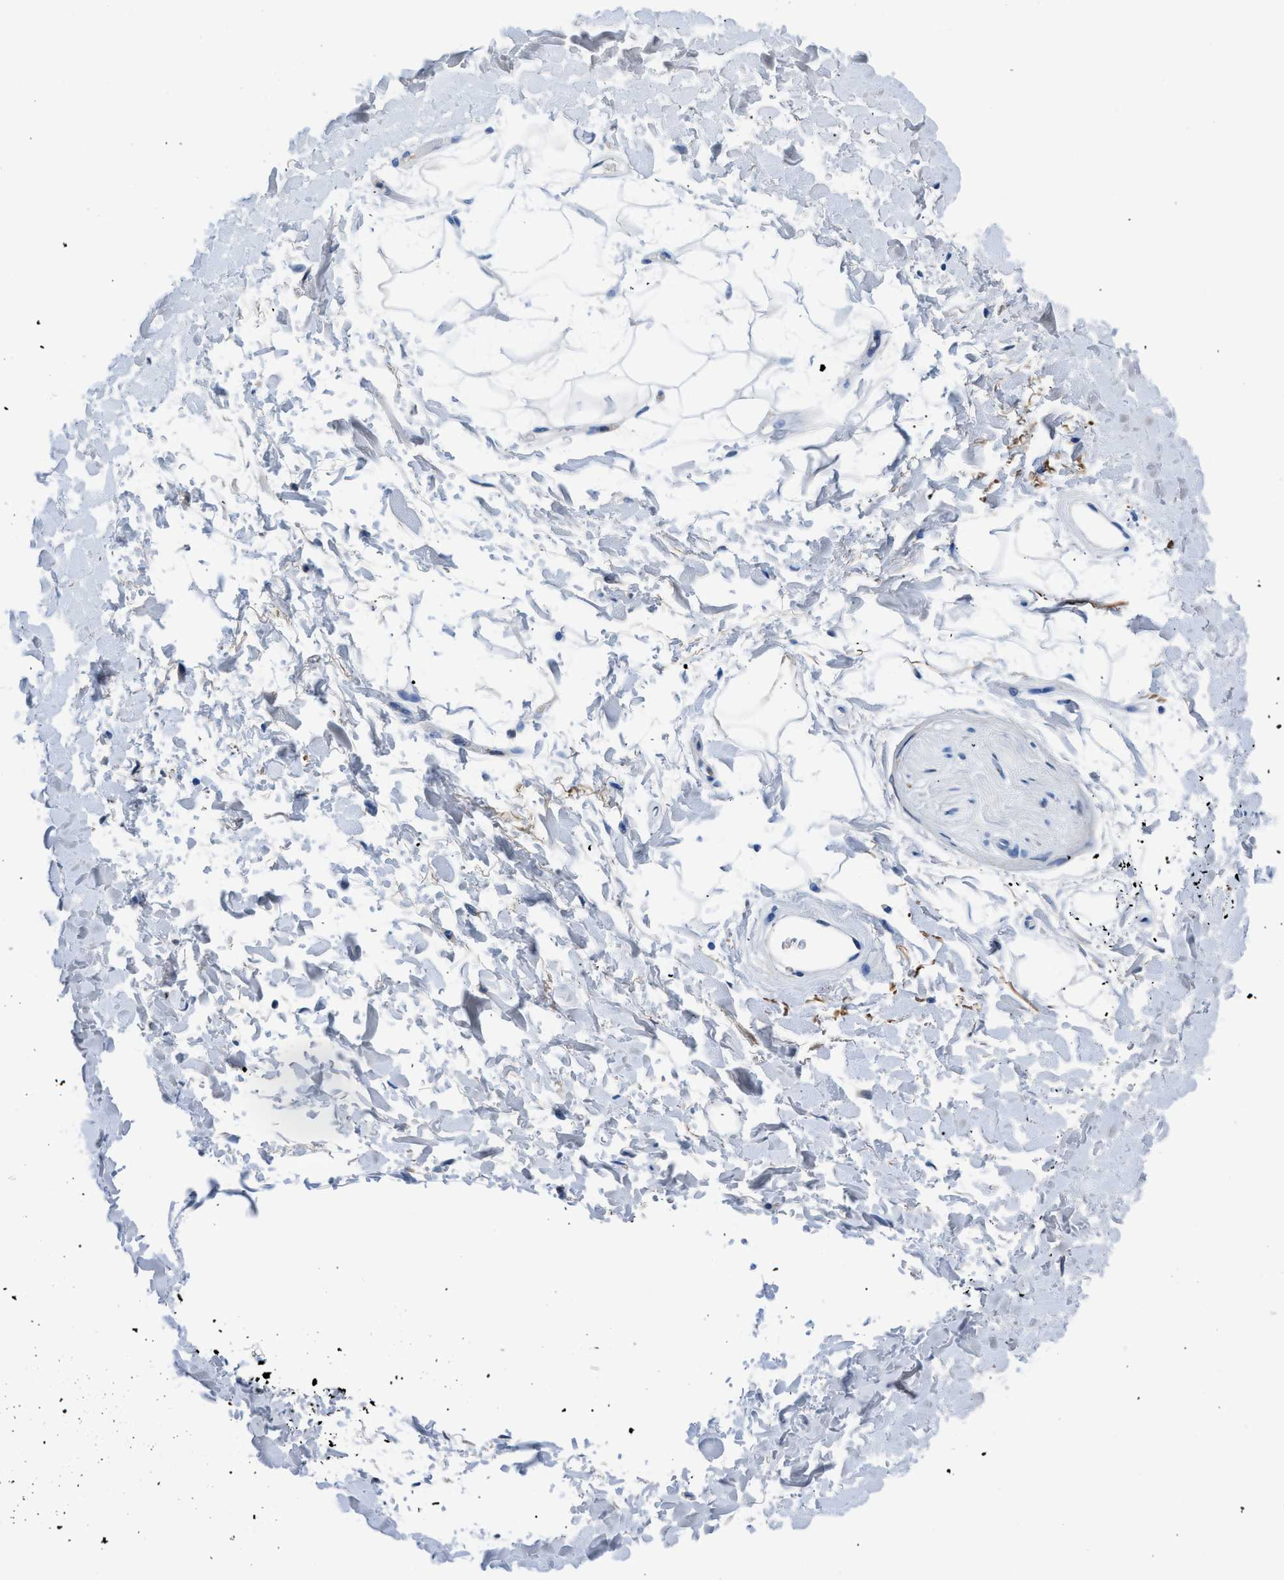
{"staining": {"intensity": "negative", "quantity": "none", "location": "none"}, "tissue": "adipose tissue", "cell_type": "Adipocytes", "image_type": "normal", "snomed": [{"axis": "morphology", "description": "Normal tissue, NOS"}, {"axis": "topography", "description": "Soft tissue"}], "caption": "Immunohistochemical staining of unremarkable adipose tissue exhibits no significant positivity in adipocytes.", "gene": "FADS6", "patient": {"sex": "male", "age": 72}}